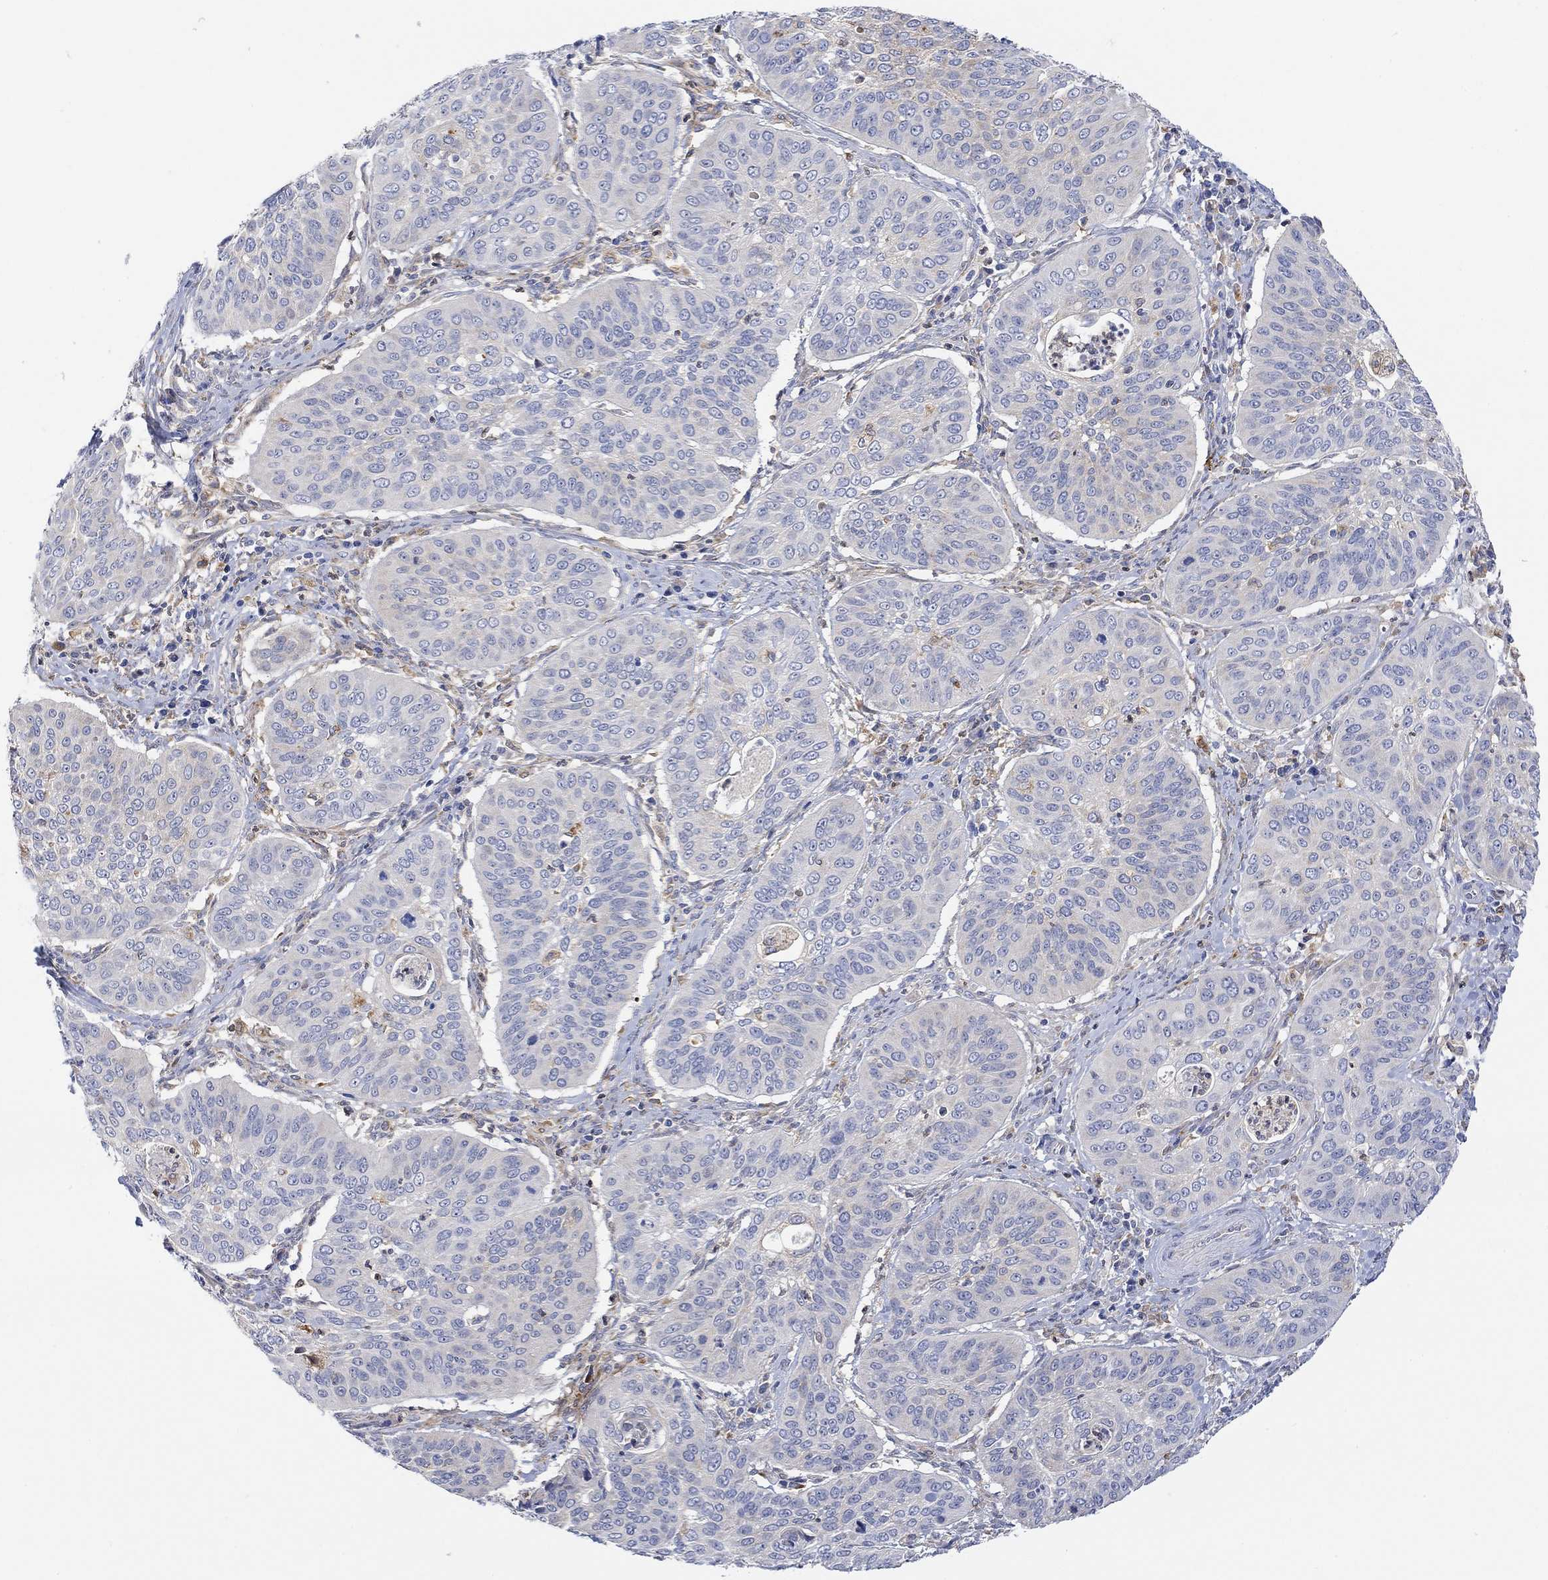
{"staining": {"intensity": "weak", "quantity": "<25%", "location": "cytoplasmic/membranous"}, "tissue": "cervical cancer", "cell_type": "Tumor cells", "image_type": "cancer", "snomed": [{"axis": "morphology", "description": "Normal tissue, NOS"}, {"axis": "morphology", "description": "Squamous cell carcinoma, NOS"}, {"axis": "topography", "description": "Cervix"}], "caption": "A photomicrograph of human cervical cancer is negative for staining in tumor cells.", "gene": "ACSL1", "patient": {"sex": "female", "age": 39}}